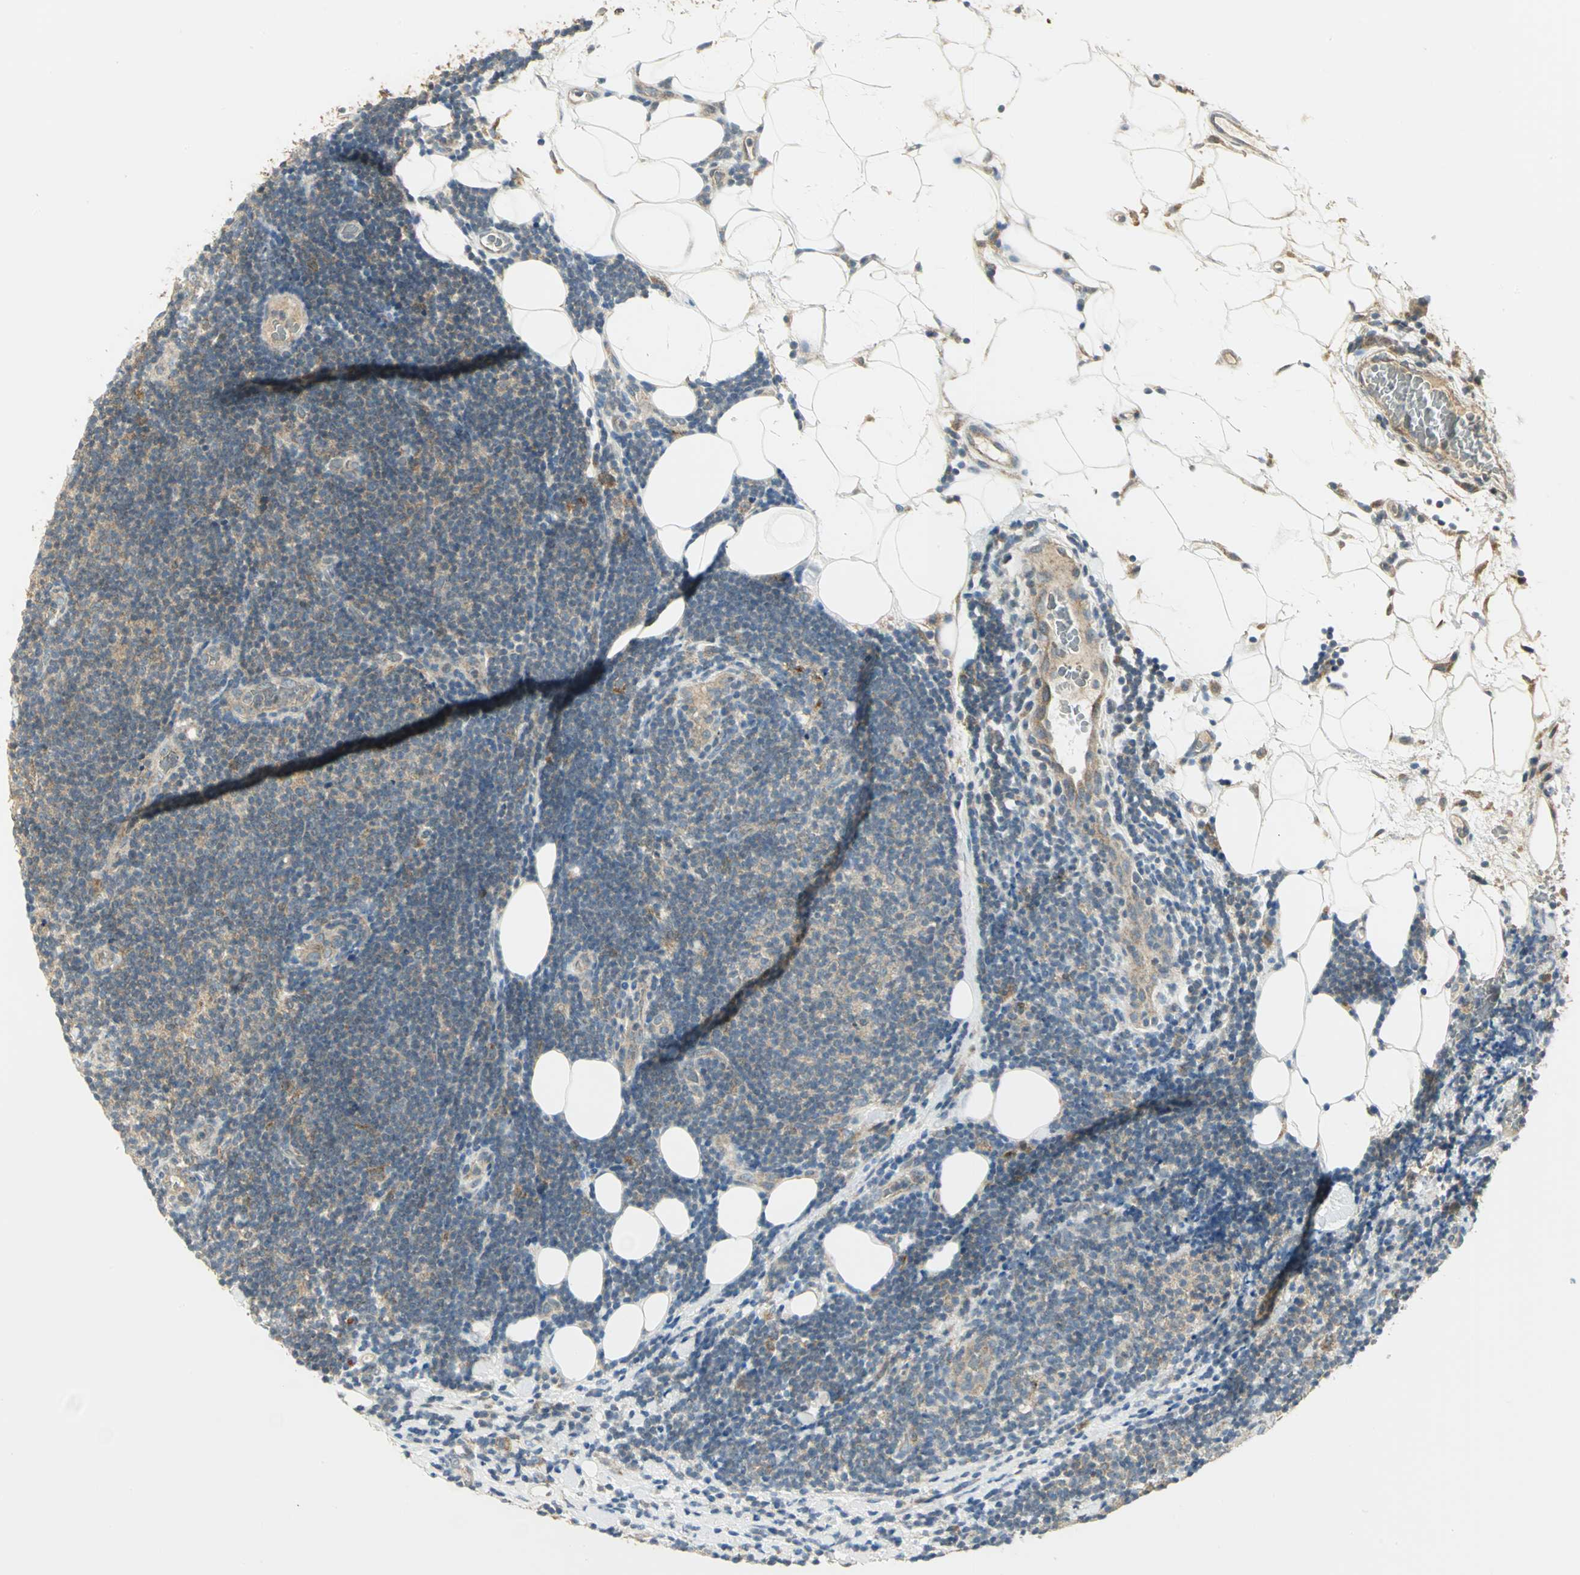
{"staining": {"intensity": "weak", "quantity": "25%-75%", "location": "cytoplasmic/membranous"}, "tissue": "lymphoma", "cell_type": "Tumor cells", "image_type": "cancer", "snomed": [{"axis": "morphology", "description": "Malignant lymphoma, non-Hodgkin's type, Low grade"}, {"axis": "topography", "description": "Lymph node"}], "caption": "Protein analysis of low-grade malignant lymphoma, non-Hodgkin's type tissue exhibits weak cytoplasmic/membranous staining in approximately 25%-75% of tumor cells. The protein of interest is shown in brown color, while the nuclei are stained blue.", "gene": "MAPK8IP3", "patient": {"sex": "male", "age": 83}}